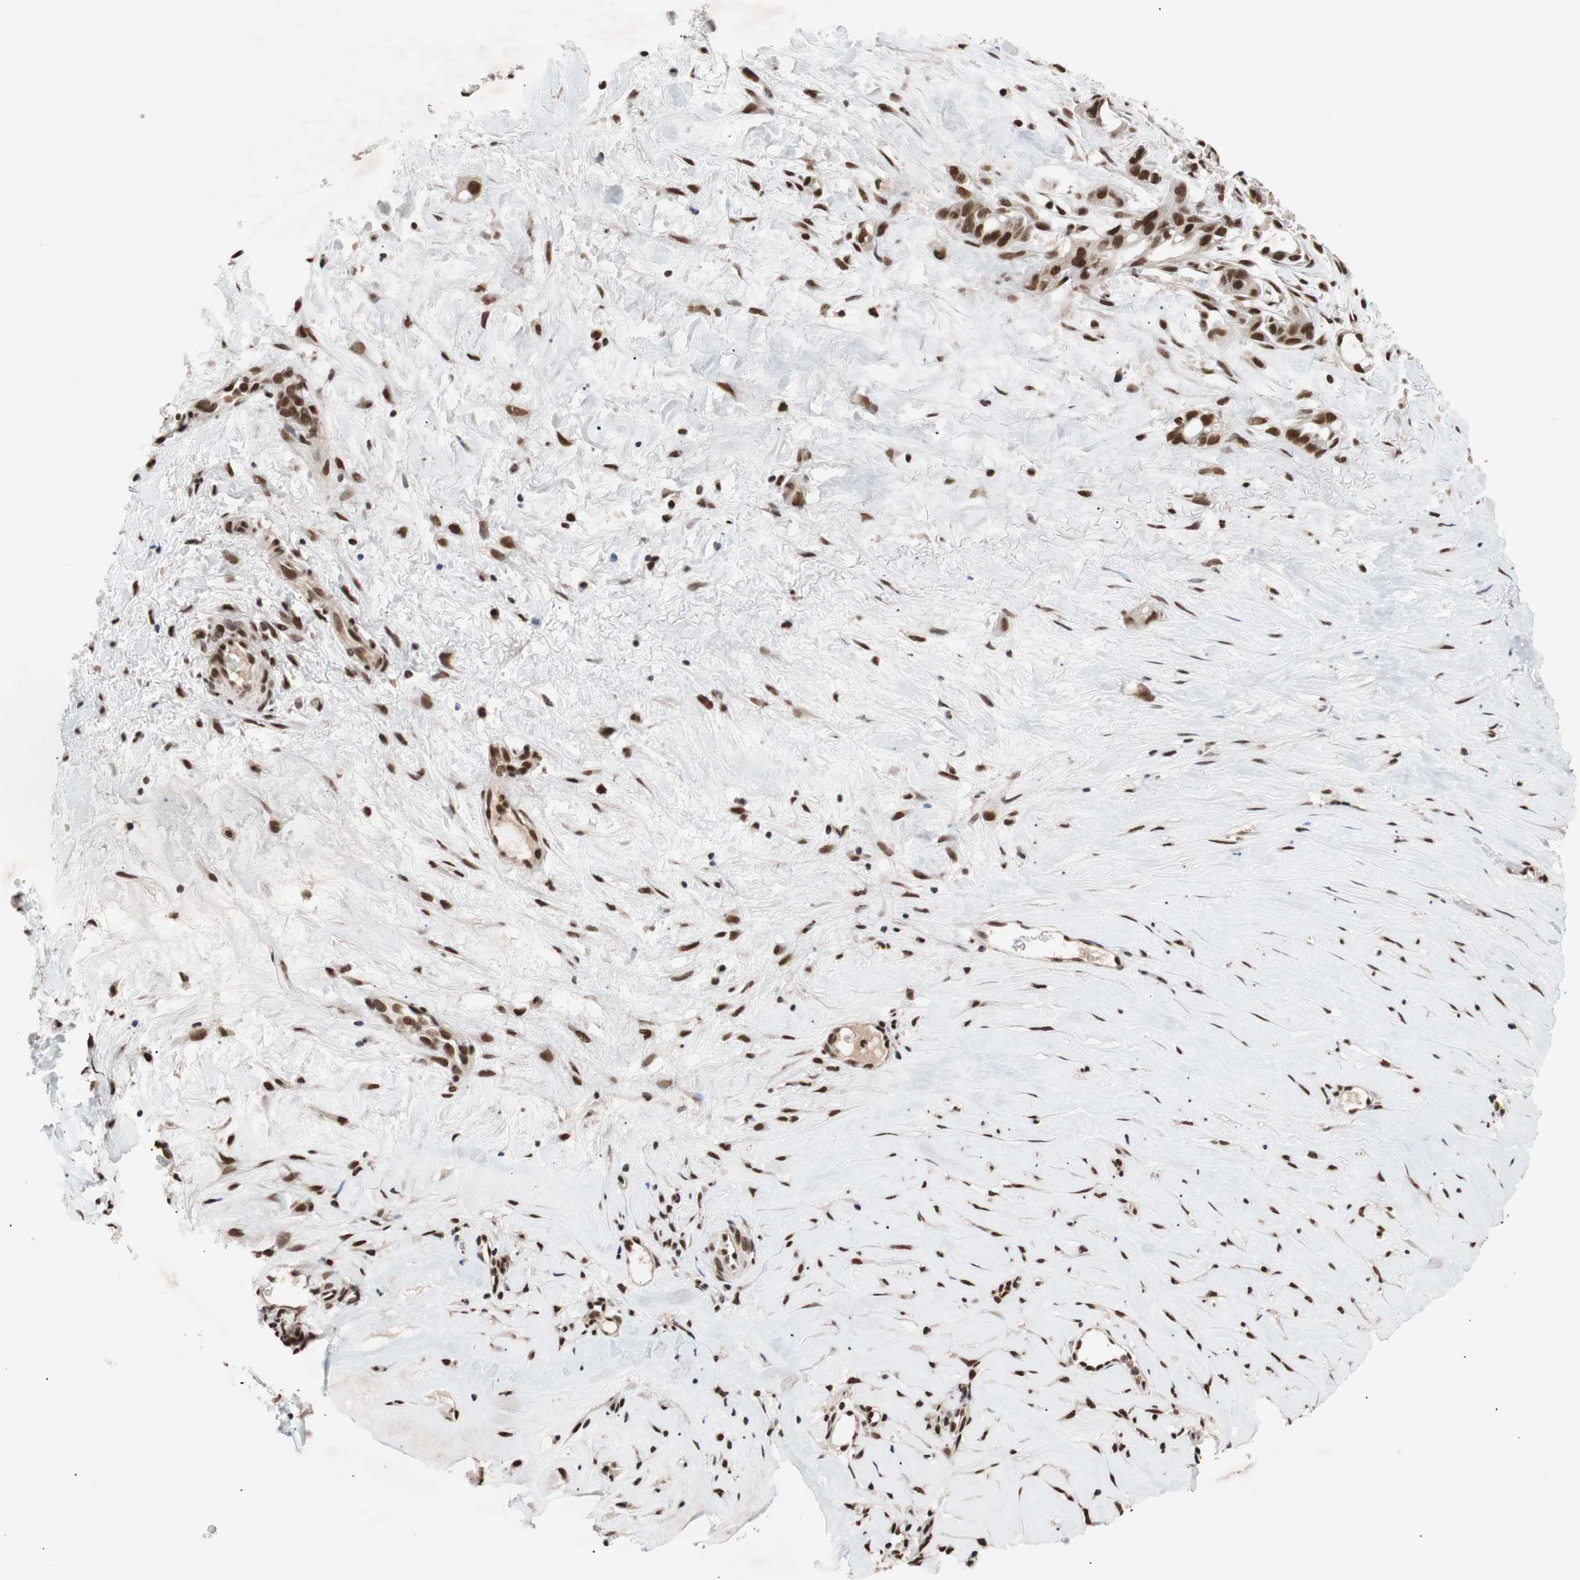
{"staining": {"intensity": "strong", "quantity": ">75%", "location": "nuclear"}, "tissue": "liver cancer", "cell_type": "Tumor cells", "image_type": "cancer", "snomed": [{"axis": "morphology", "description": "Cholangiocarcinoma"}, {"axis": "topography", "description": "Liver"}], "caption": "Liver cancer (cholangiocarcinoma) stained with a protein marker exhibits strong staining in tumor cells.", "gene": "CHAMP1", "patient": {"sex": "female", "age": 65}}